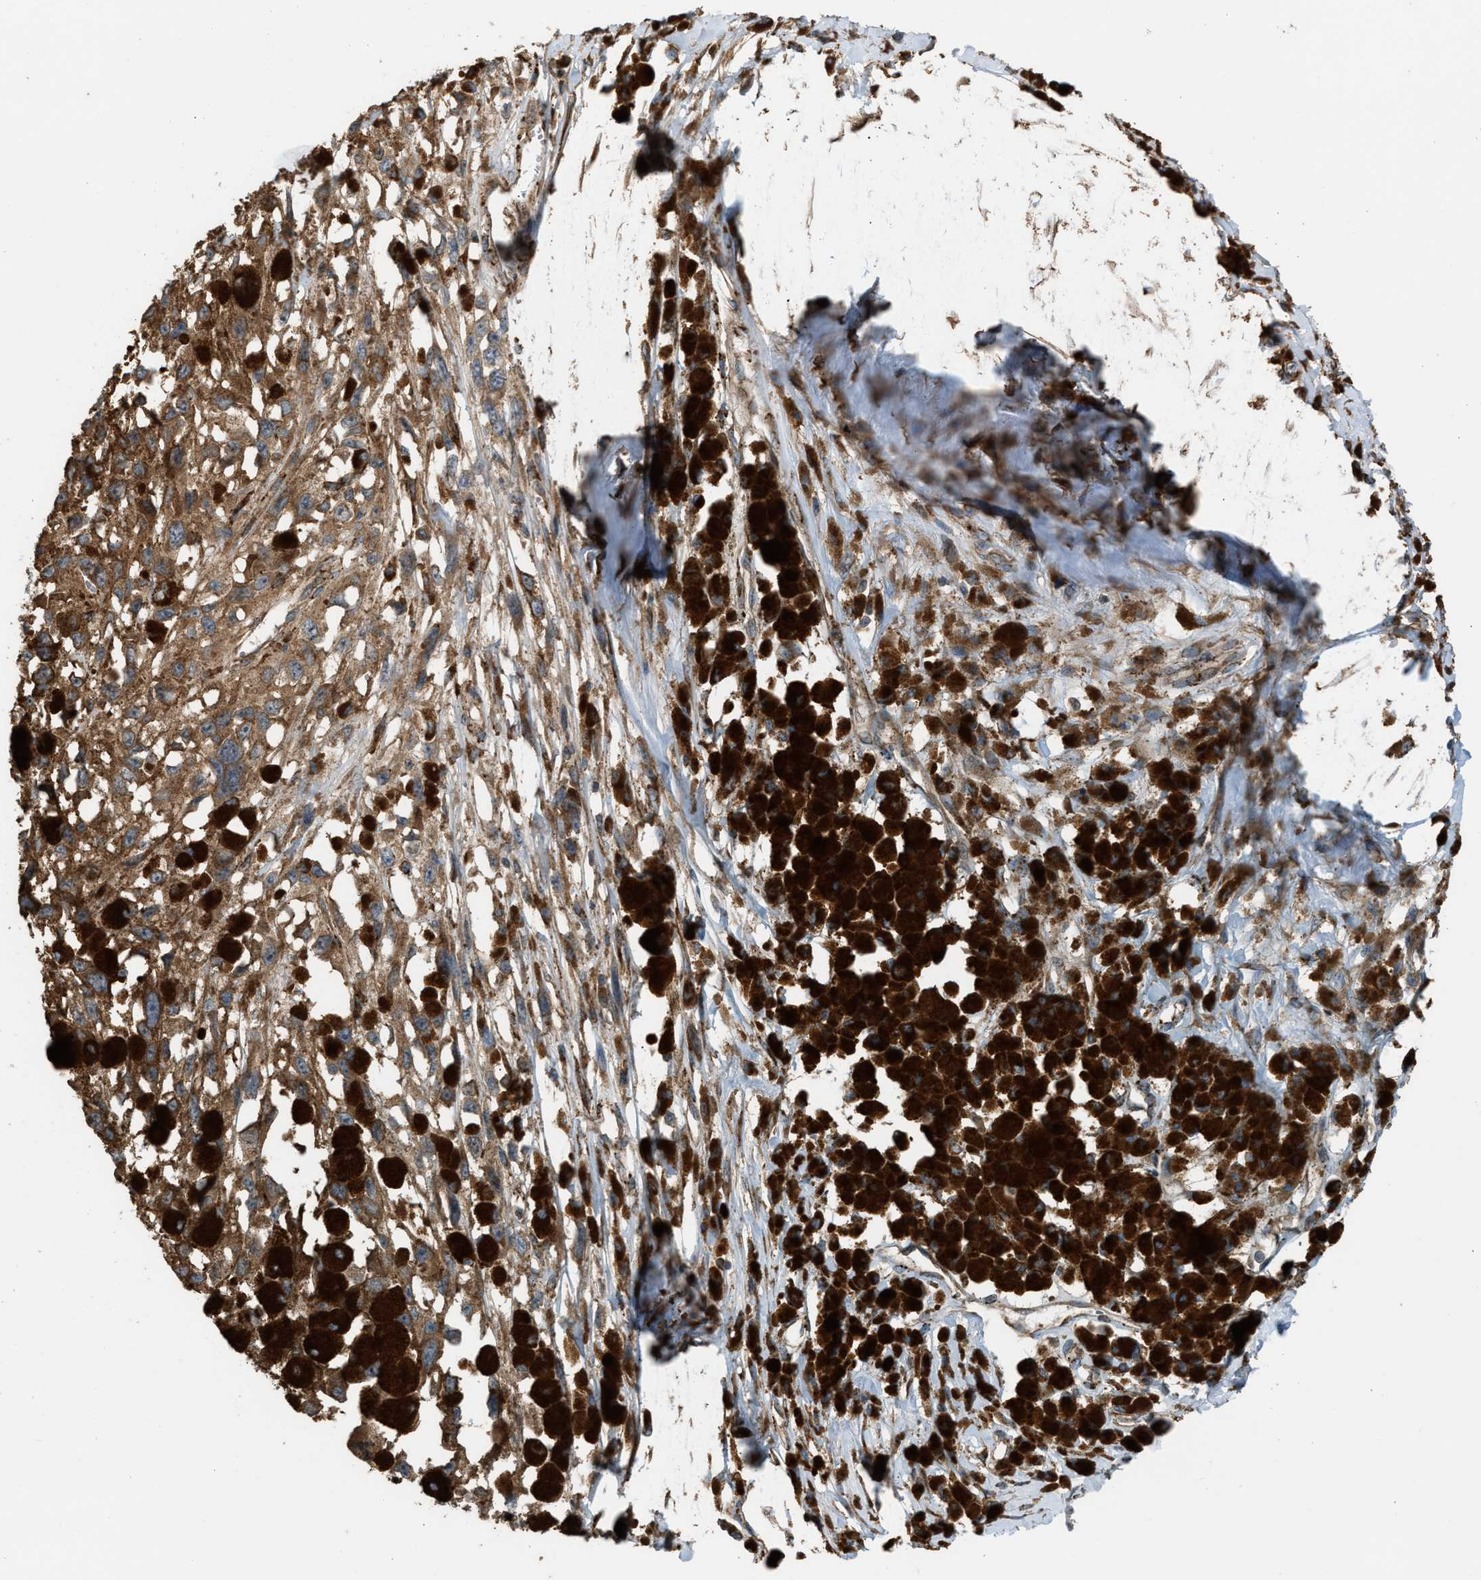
{"staining": {"intensity": "moderate", "quantity": ">75%", "location": "cytoplasmic/membranous"}, "tissue": "melanoma", "cell_type": "Tumor cells", "image_type": "cancer", "snomed": [{"axis": "morphology", "description": "Malignant melanoma, Metastatic site"}, {"axis": "topography", "description": "Lymph node"}], "caption": "Tumor cells display medium levels of moderate cytoplasmic/membranous expression in about >75% of cells in malignant melanoma (metastatic site).", "gene": "BAIAP2L1", "patient": {"sex": "male", "age": 59}}